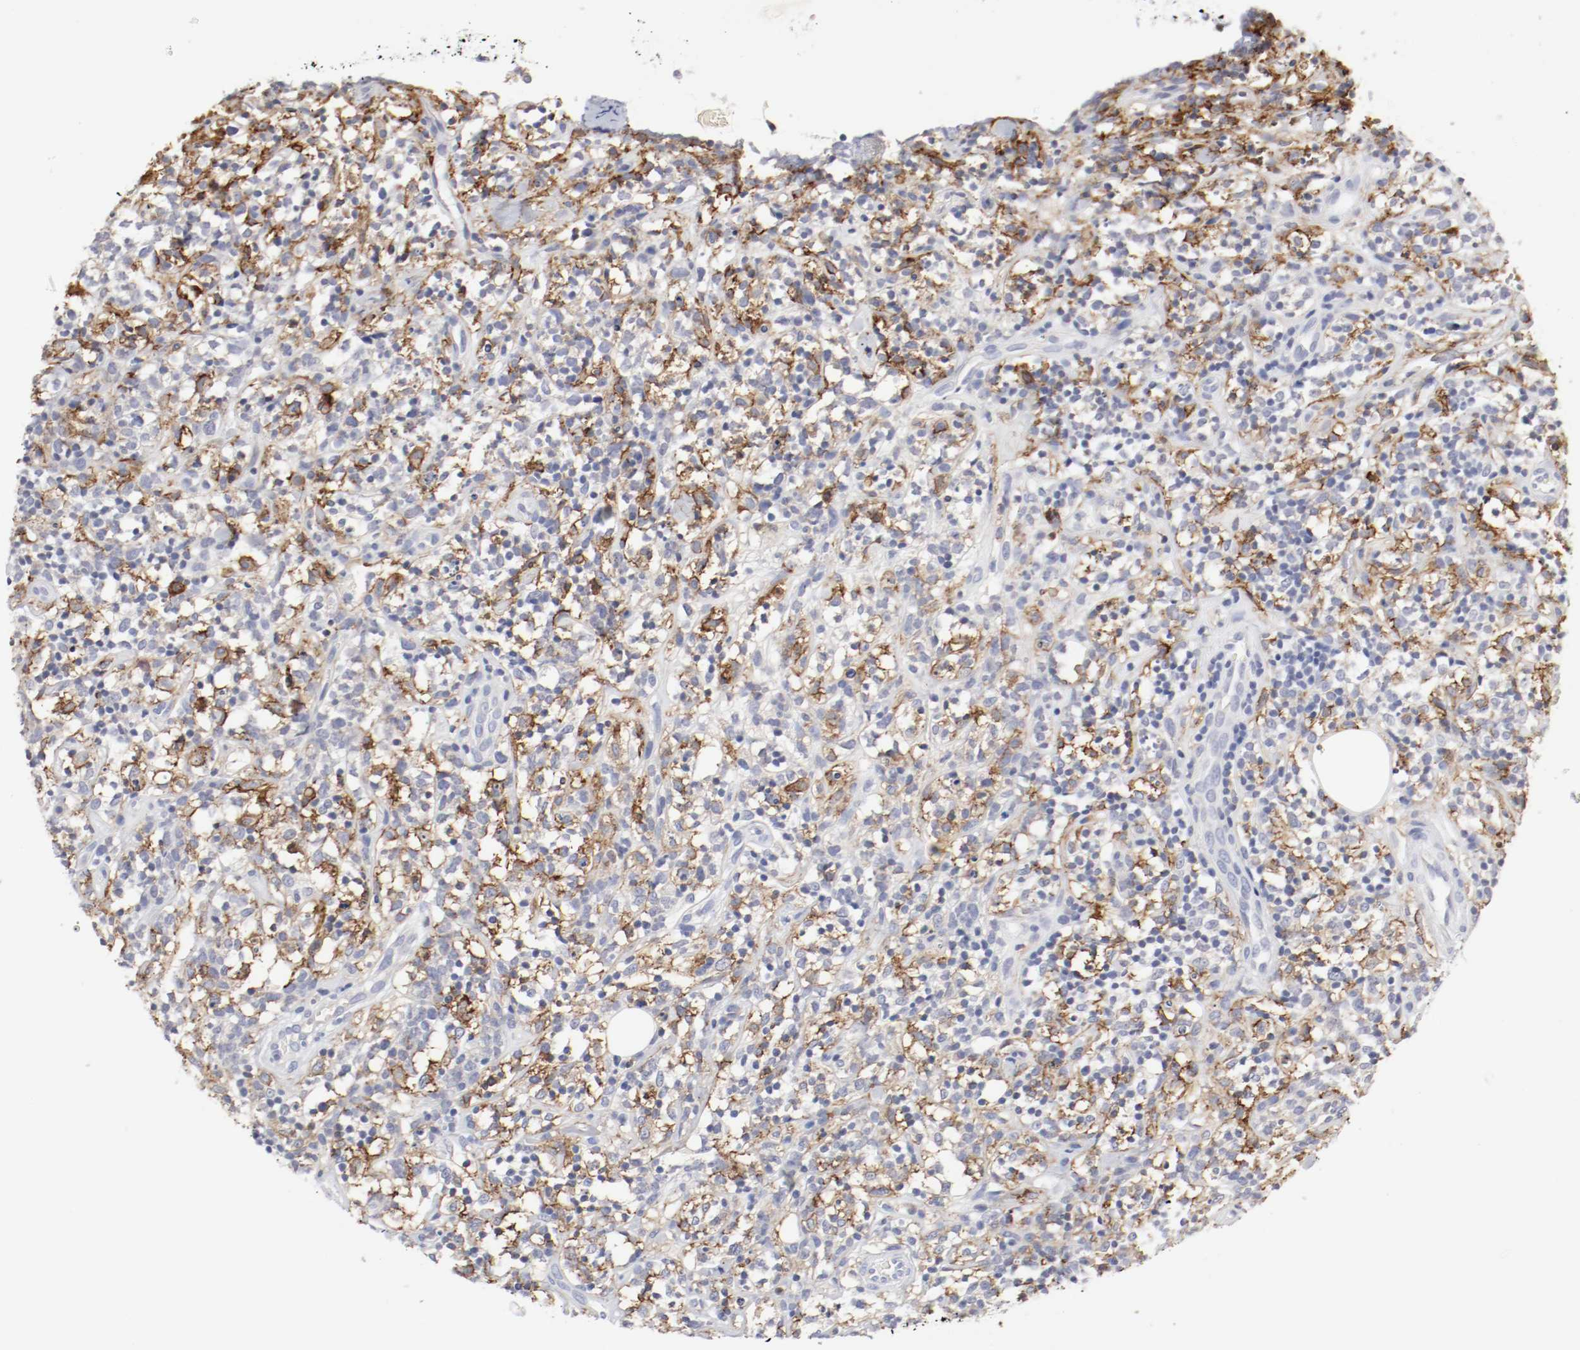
{"staining": {"intensity": "negative", "quantity": "none", "location": "none"}, "tissue": "lymphoma", "cell_type": "Tumor cells", "image_type": "cancer", "snomed": [{"axis": "morphology", "description": "Malignant lymphoma, non-Hodgkin's type, High grade"}, {"axis": "topography", "description": "Lymph node"}], "caption": "An IHC histopathology image of lymphoma is shown. There is no staining in tumor cells of lymphoma.", "gene": "ITGAX", "patient": {"sex": "female", "age": 73}}